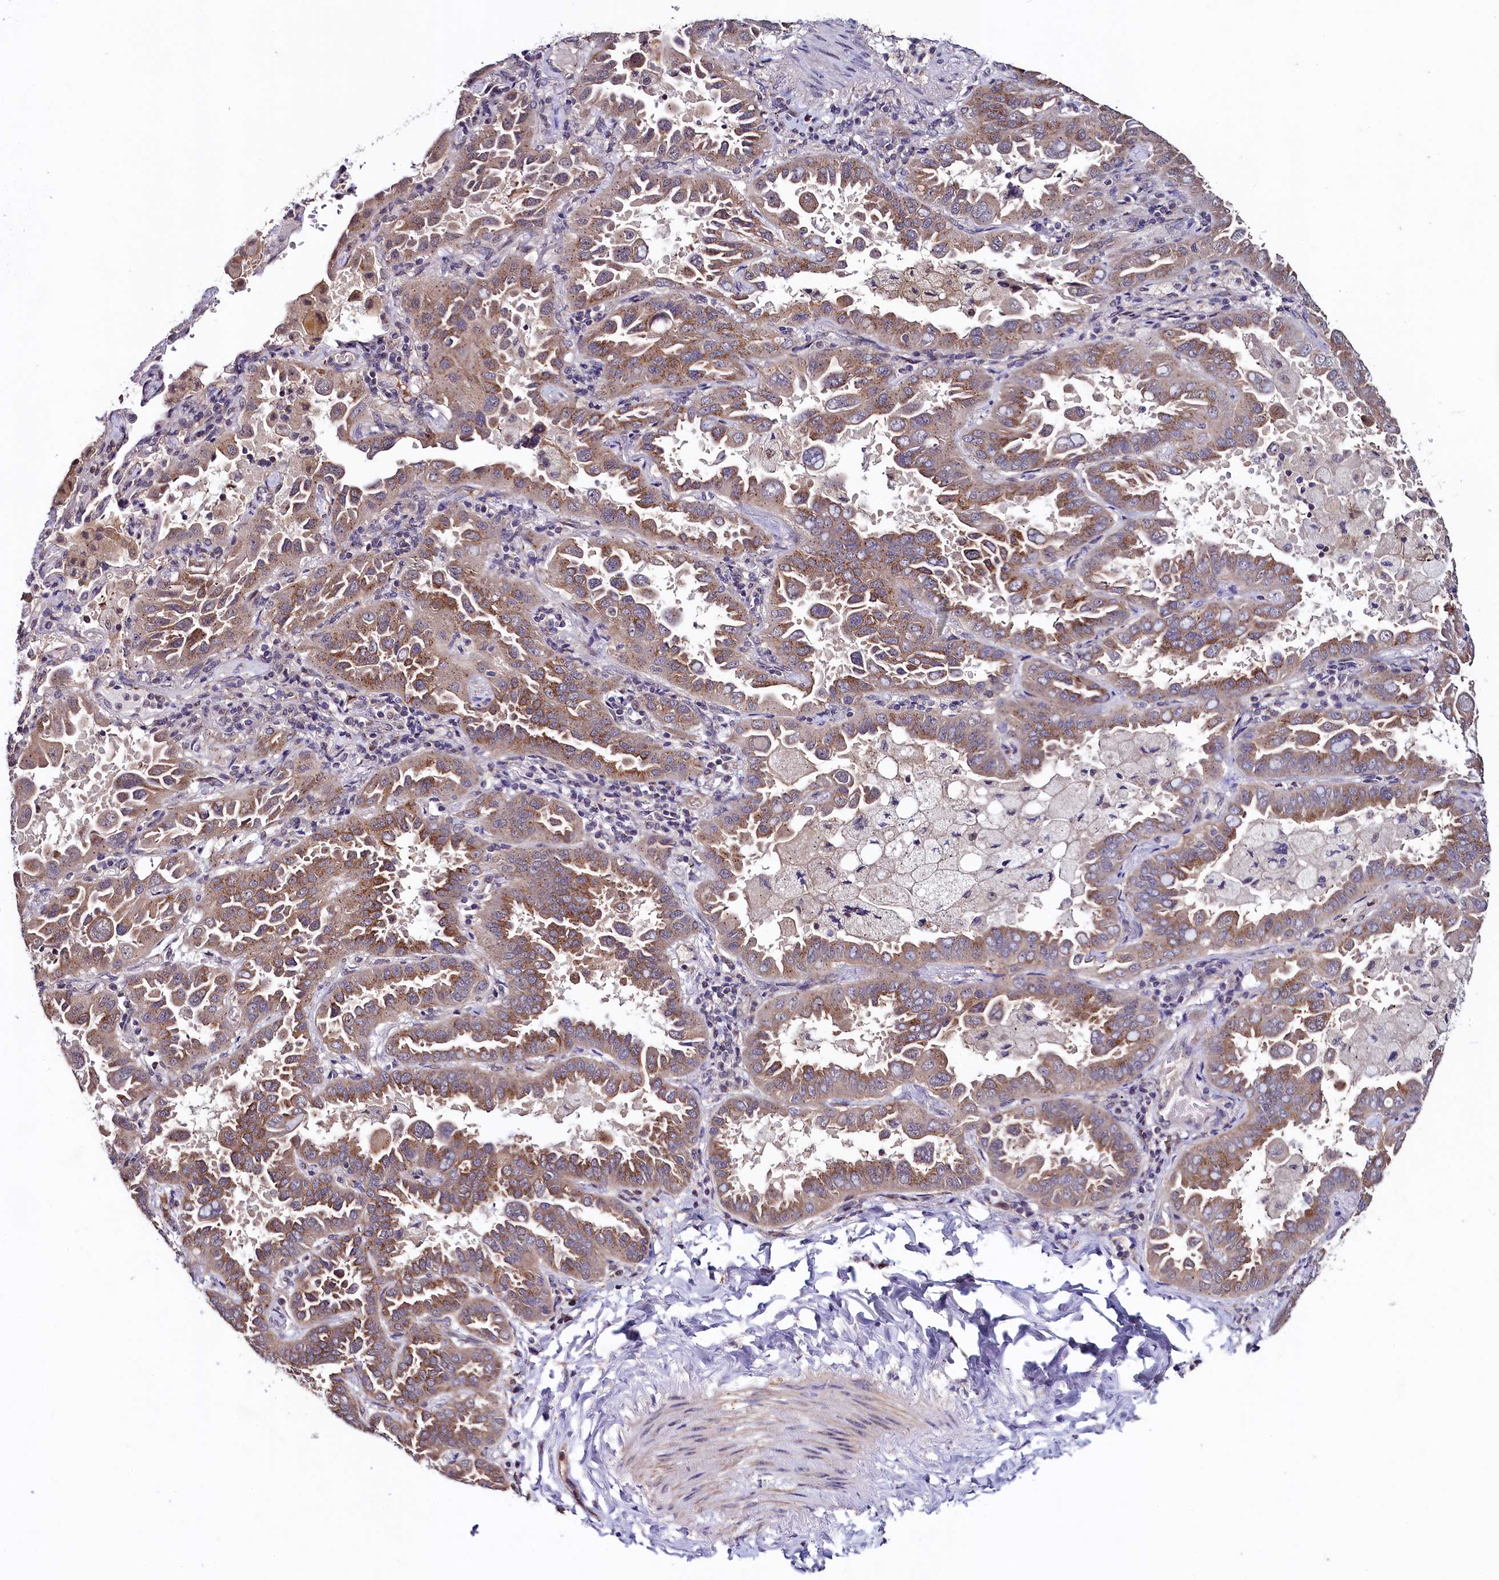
{"staining": {"intensity": "moderate", "quantity": ">75%", "location": "cytoplasmic/membranous"}, "tissue": "lung cancer", "cell_type": "Tumor cells", "image_type": "cancer", "snomed": [{"axis": "morphology", "description": "Adenocarcinoma, NOS"}, {"axis": "topography", "description": "Lung"}], "caption": "Approximately >75% of tumor cells in lung cancer (adenocarcinoma) demonstrate moderate cytoplasmic/membranous protein positivity as visualized by brown immunohistochemical staining.", "gene": "SEC24C", "patient": {"sex": "male", "age": 64}}